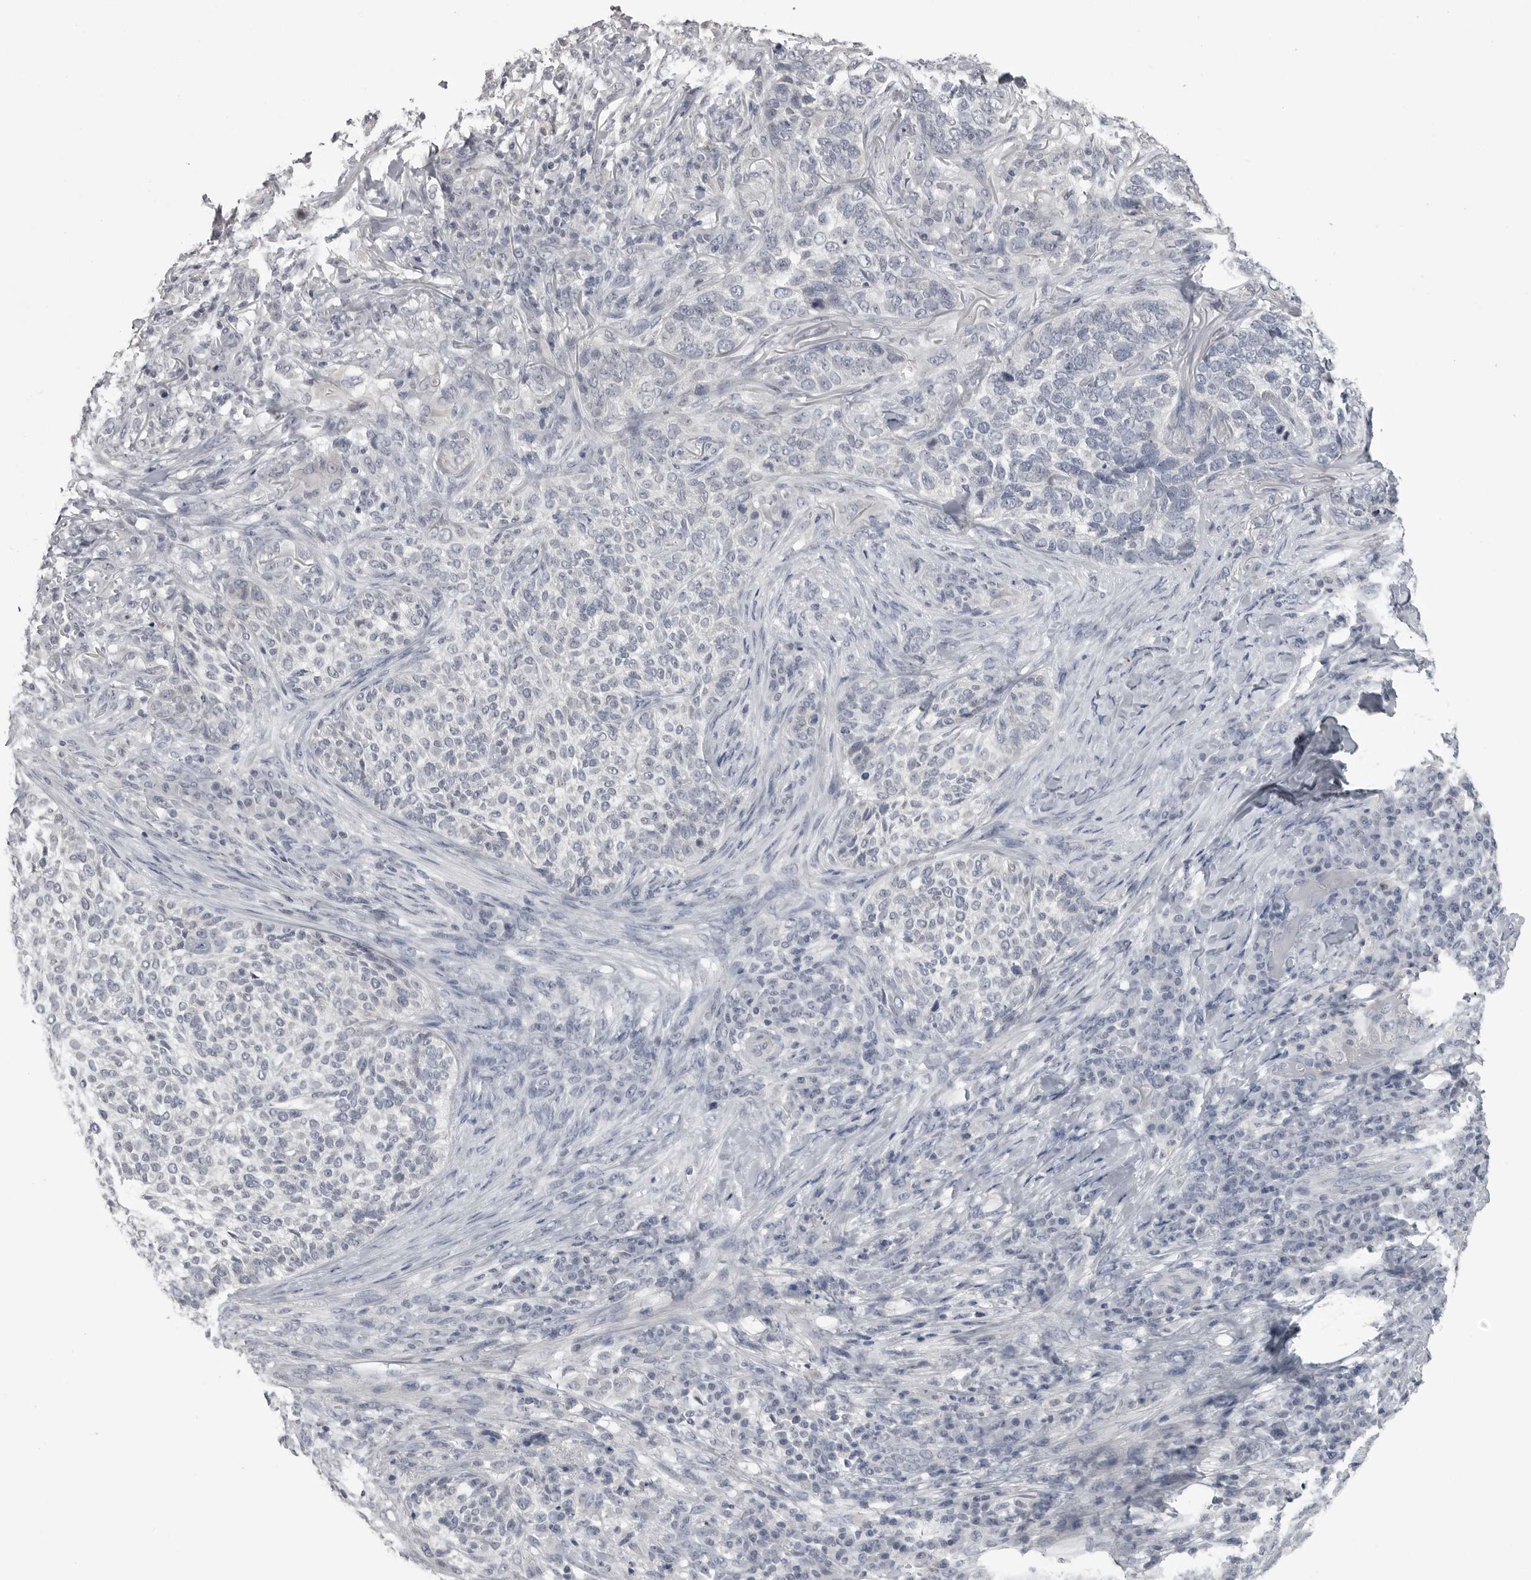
{"staining": {"intensity": "negative", "quantity": "none", "location": "none"}, "tissue": "skin cancer", "cell_type": "Tumor cells", "image_type": "cancer", "snomed": [{"axis": "morphology", "description": "Basal cell carcinoma"}, {"axis": "topography", "description": "Skin"}], "caption": "A high-resolution micrograph shows IHC staining of basal cell carcinoma (skin), which displays no significant positivity in tumor cells.", "gene": "GPN2", "patient": {"sex": "female", "age": 64}}